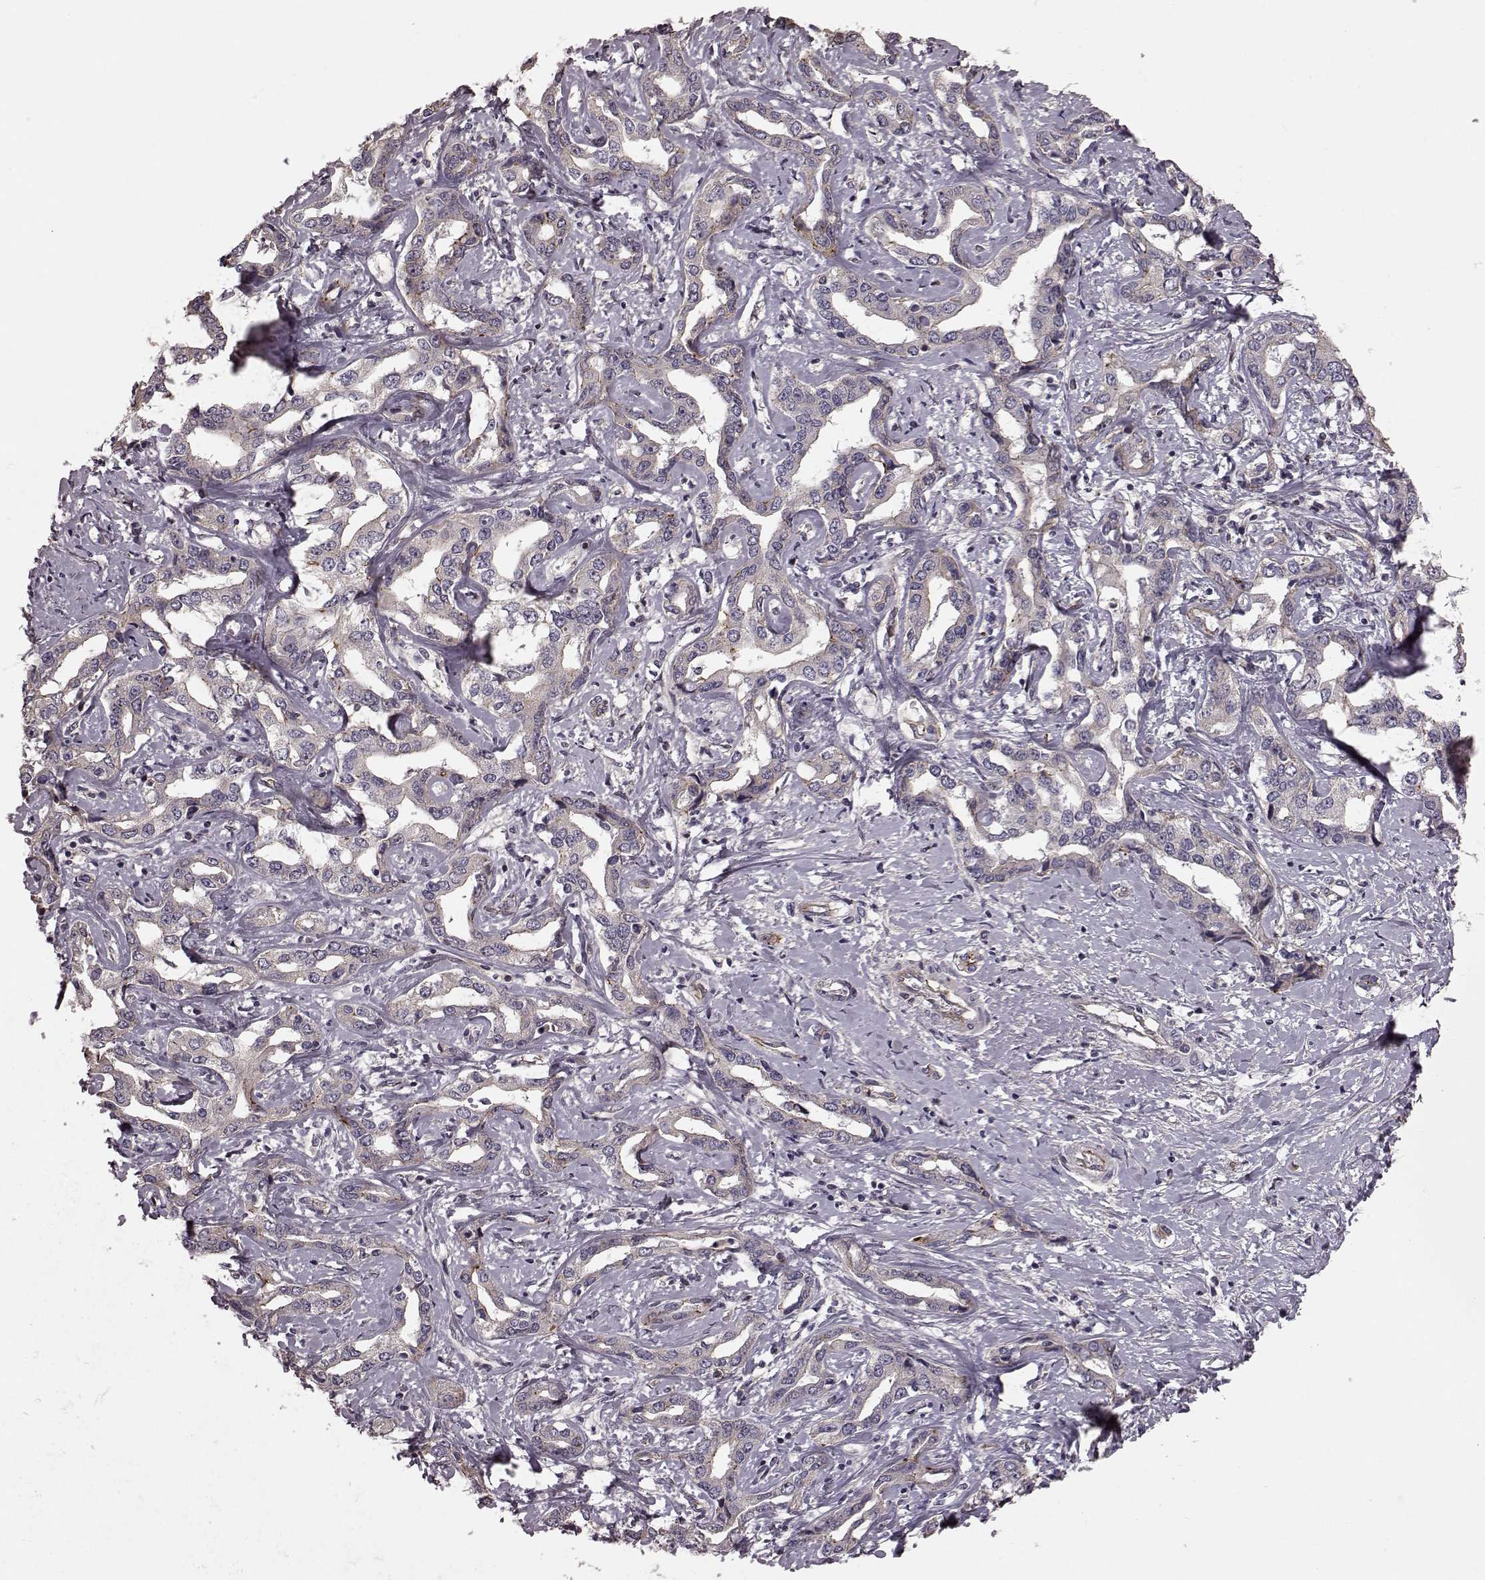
{"staining": {"intensity": "negative", "quantity": "none", "location": "none"}, "tissue": "liver cancer", "cell_type": "Tumor cells", "image_type": "cancer", "snomed": [{"axis": "morphology", "description": "Cholangiocarcinoma"}, {"axis": "topography", "description": "Liver"}], "caption": "Immunohistochemistry (IHC) of human liver cancer (cholangiocarcinoma) exhibits no expression in tumor cells. Brightfield microscopy of immunohistochemistry (IHC) stained with DAB (3,3'-diaminobenzidine) (brown) and hematoxylin (blue), captured at high magnification.", "gene": "SLC22A18", "patient": {"sex": "male", "age": 59}}